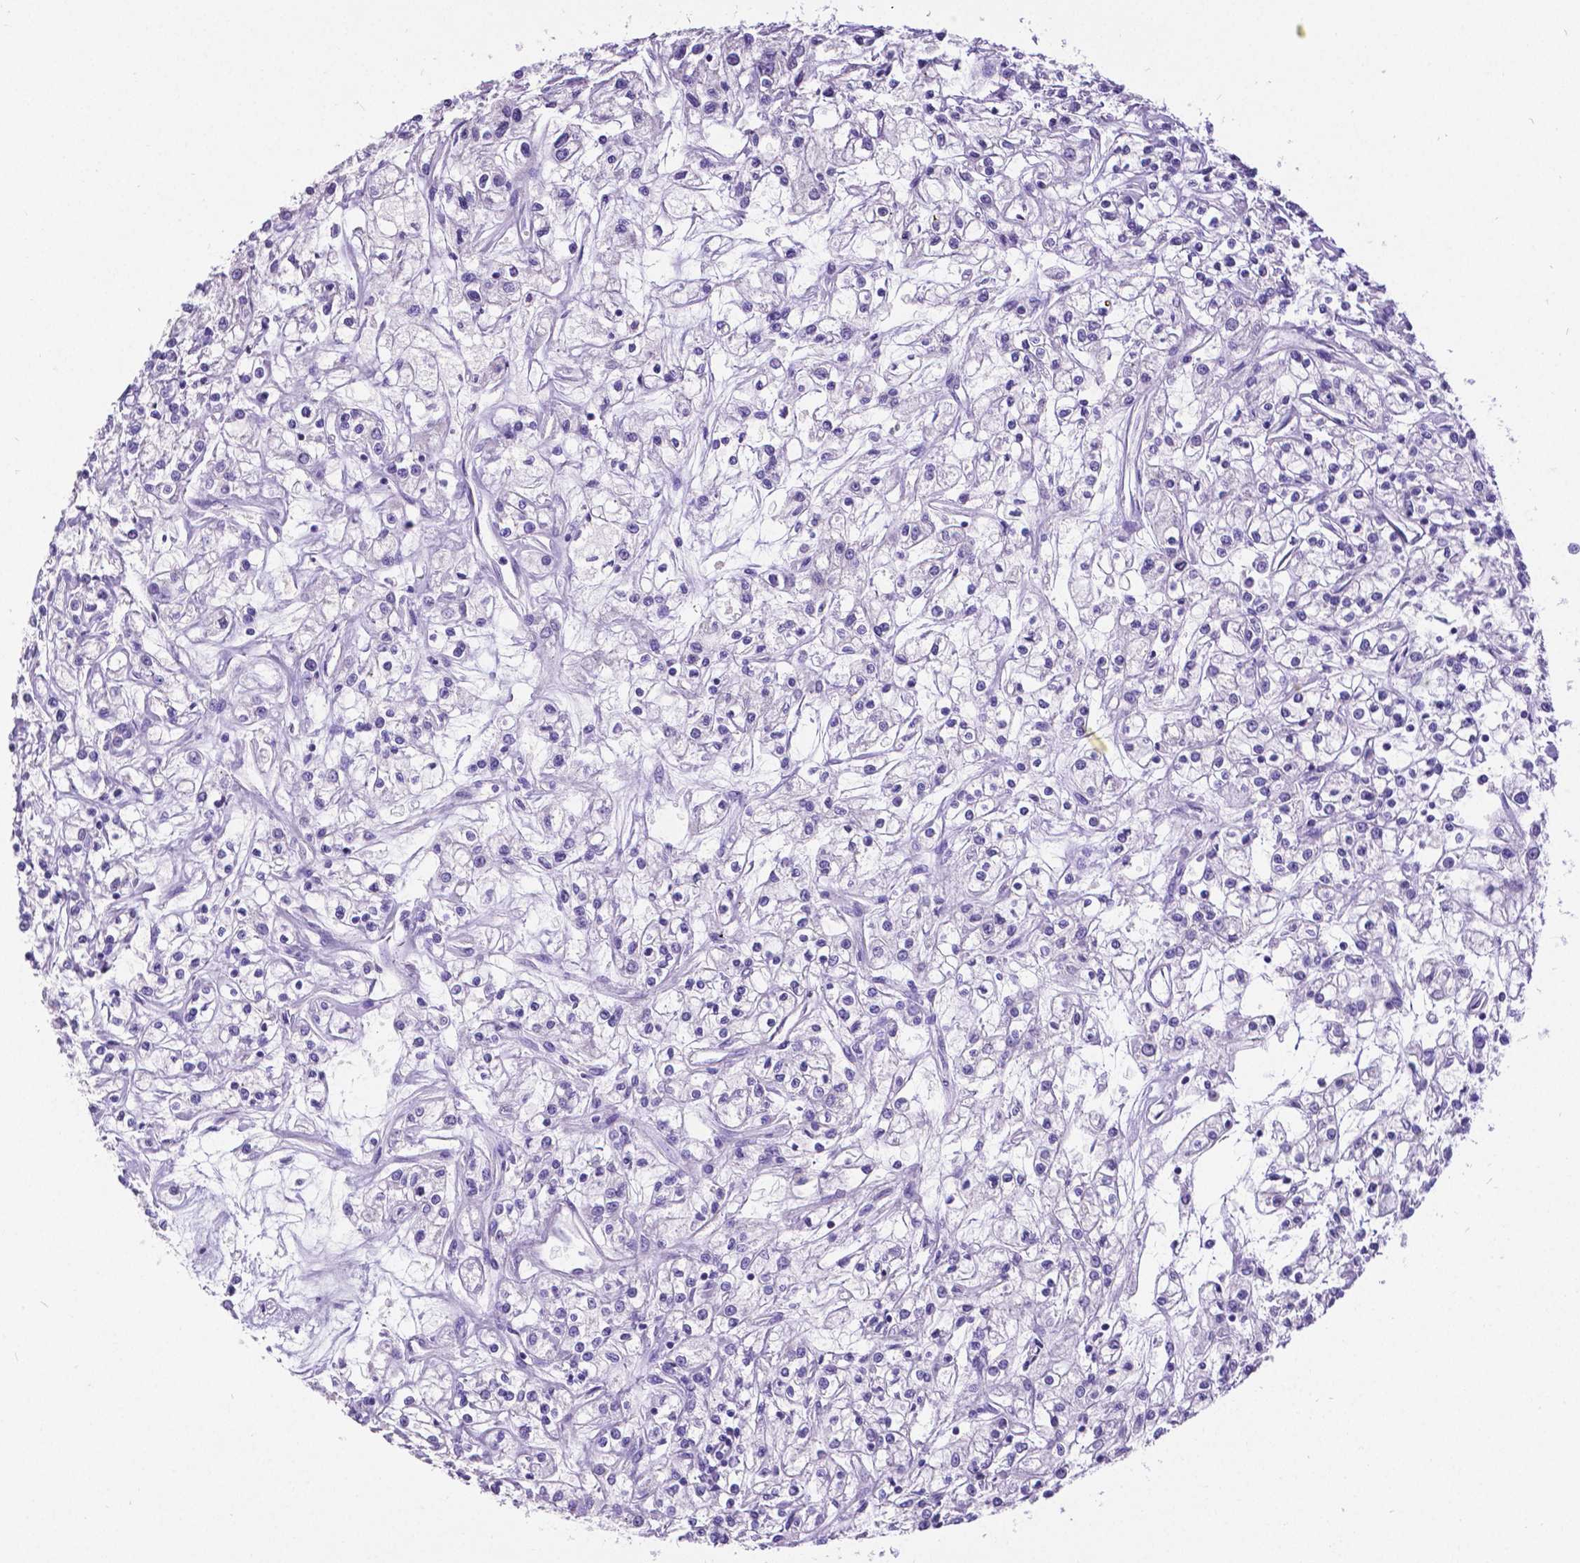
{"staining": {"intensity": "negative", "quantity": "none", "location": "none"}, "tissue": "renal cancer", "cell_type": "Tumor cells", "image_type": "cancer", "snomed": [{"axis": "morphology", "description": "Adenocarcinoma, NOS"}, {"axis": "topography", "description": "Kidney"}], "caption": "Immunohistochemical staining of human adenocarcinoma (renal) demonstrates no significant staining in tumor cells.", "gene": "SATB2", "patient": {"sex": "female", "age": 59}}